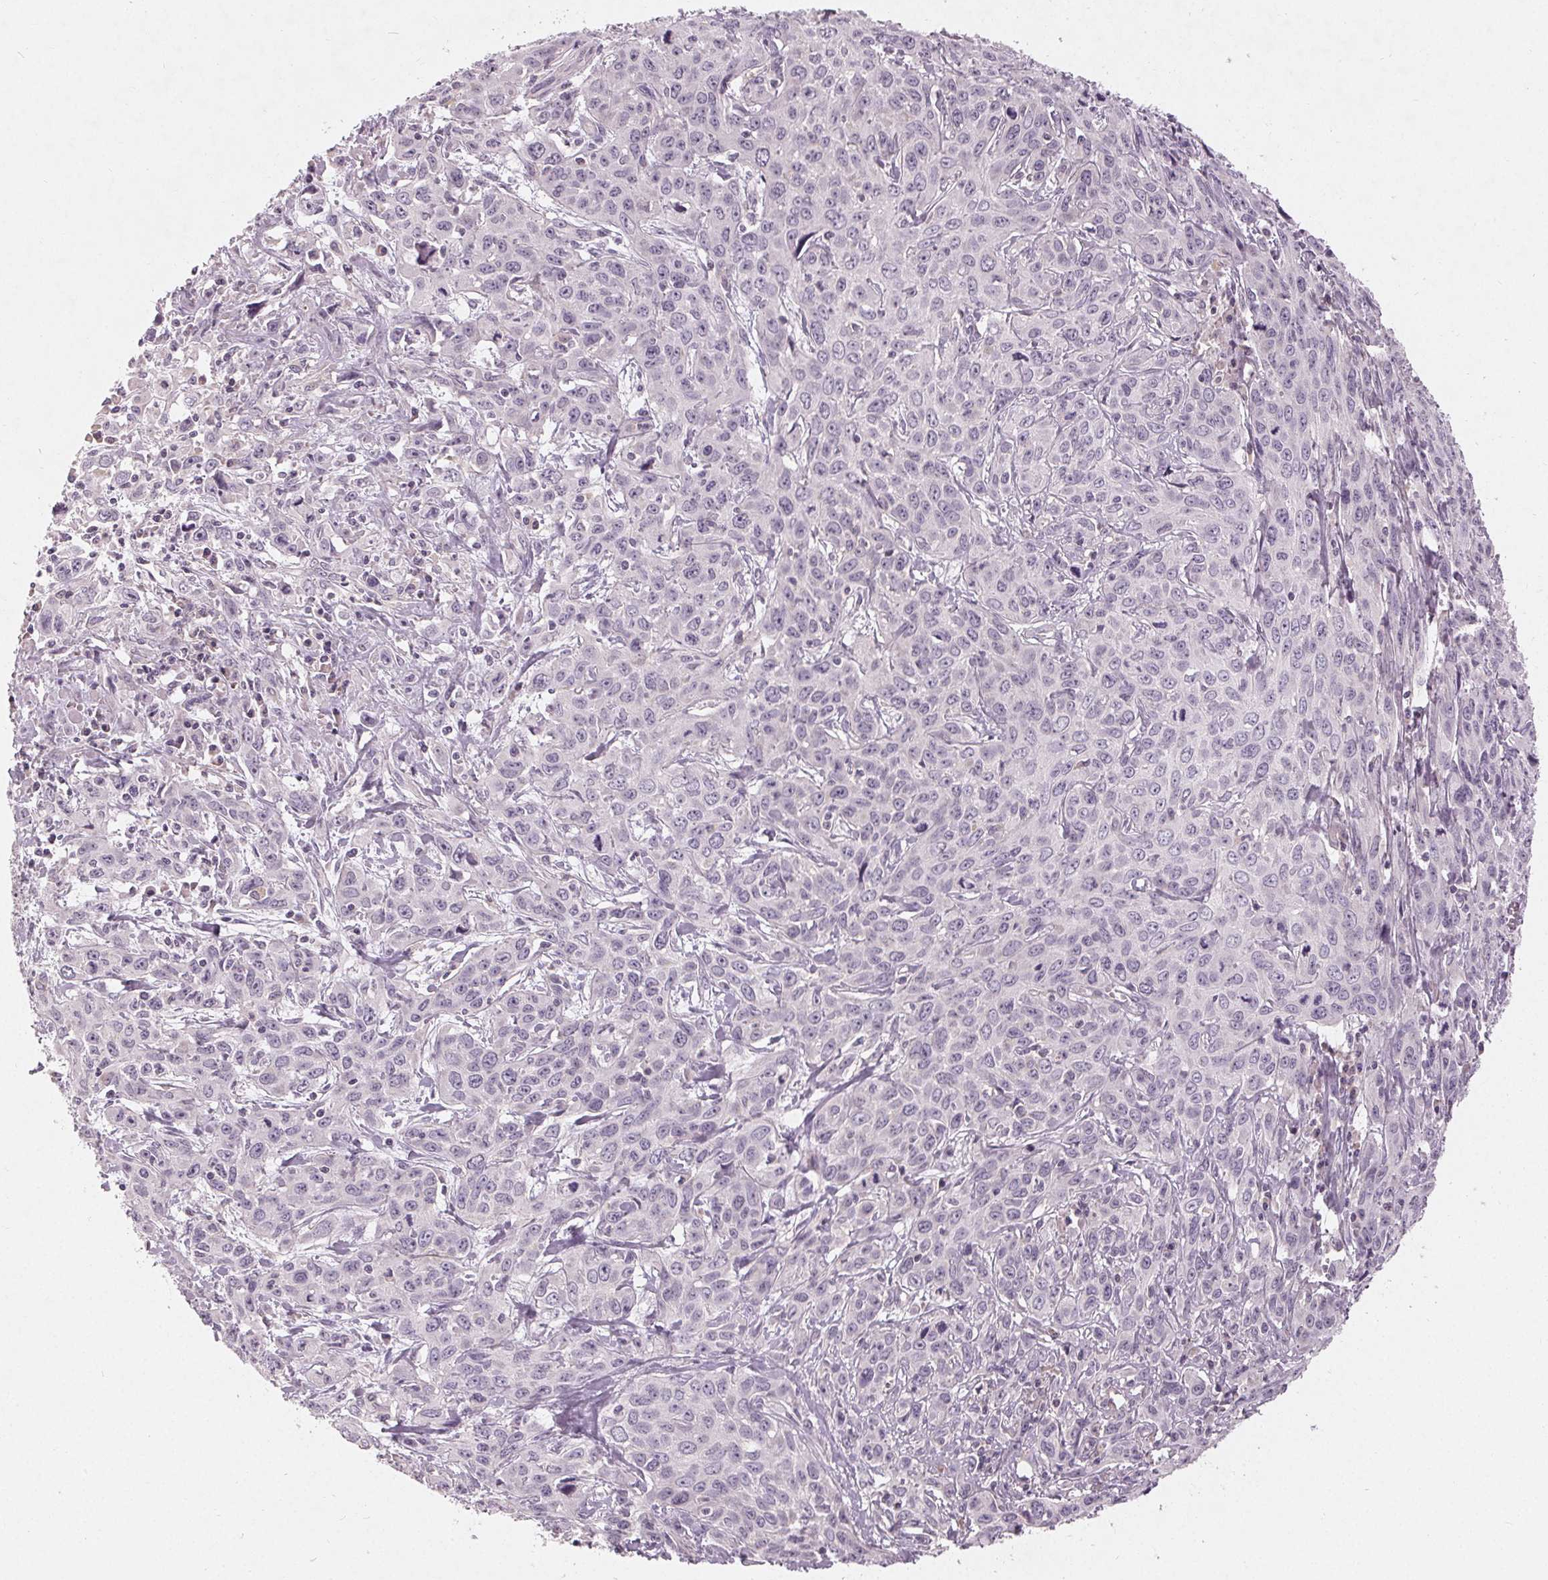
{"staining": {"intensity": "negative", "quantity": "none", "location": "none"}, "tissue": "cervical cancer", "cell_type": "Tumor cells", "image_type": "cancer", "snomed": [{"axis": "morphology", "description": "Squamous cell carcinoma, NOS"}, {"axis": "topography", "description": "Cervix"}], "caption": "This image is of squamous cell carcinoma (cervical) stained with IHC to label a protein in brown with the nuclei are counter-stained blue. There is no staining in tumor cells.", "gene": "TRIM60", "patient": {"sex": "female", "age": 38}}